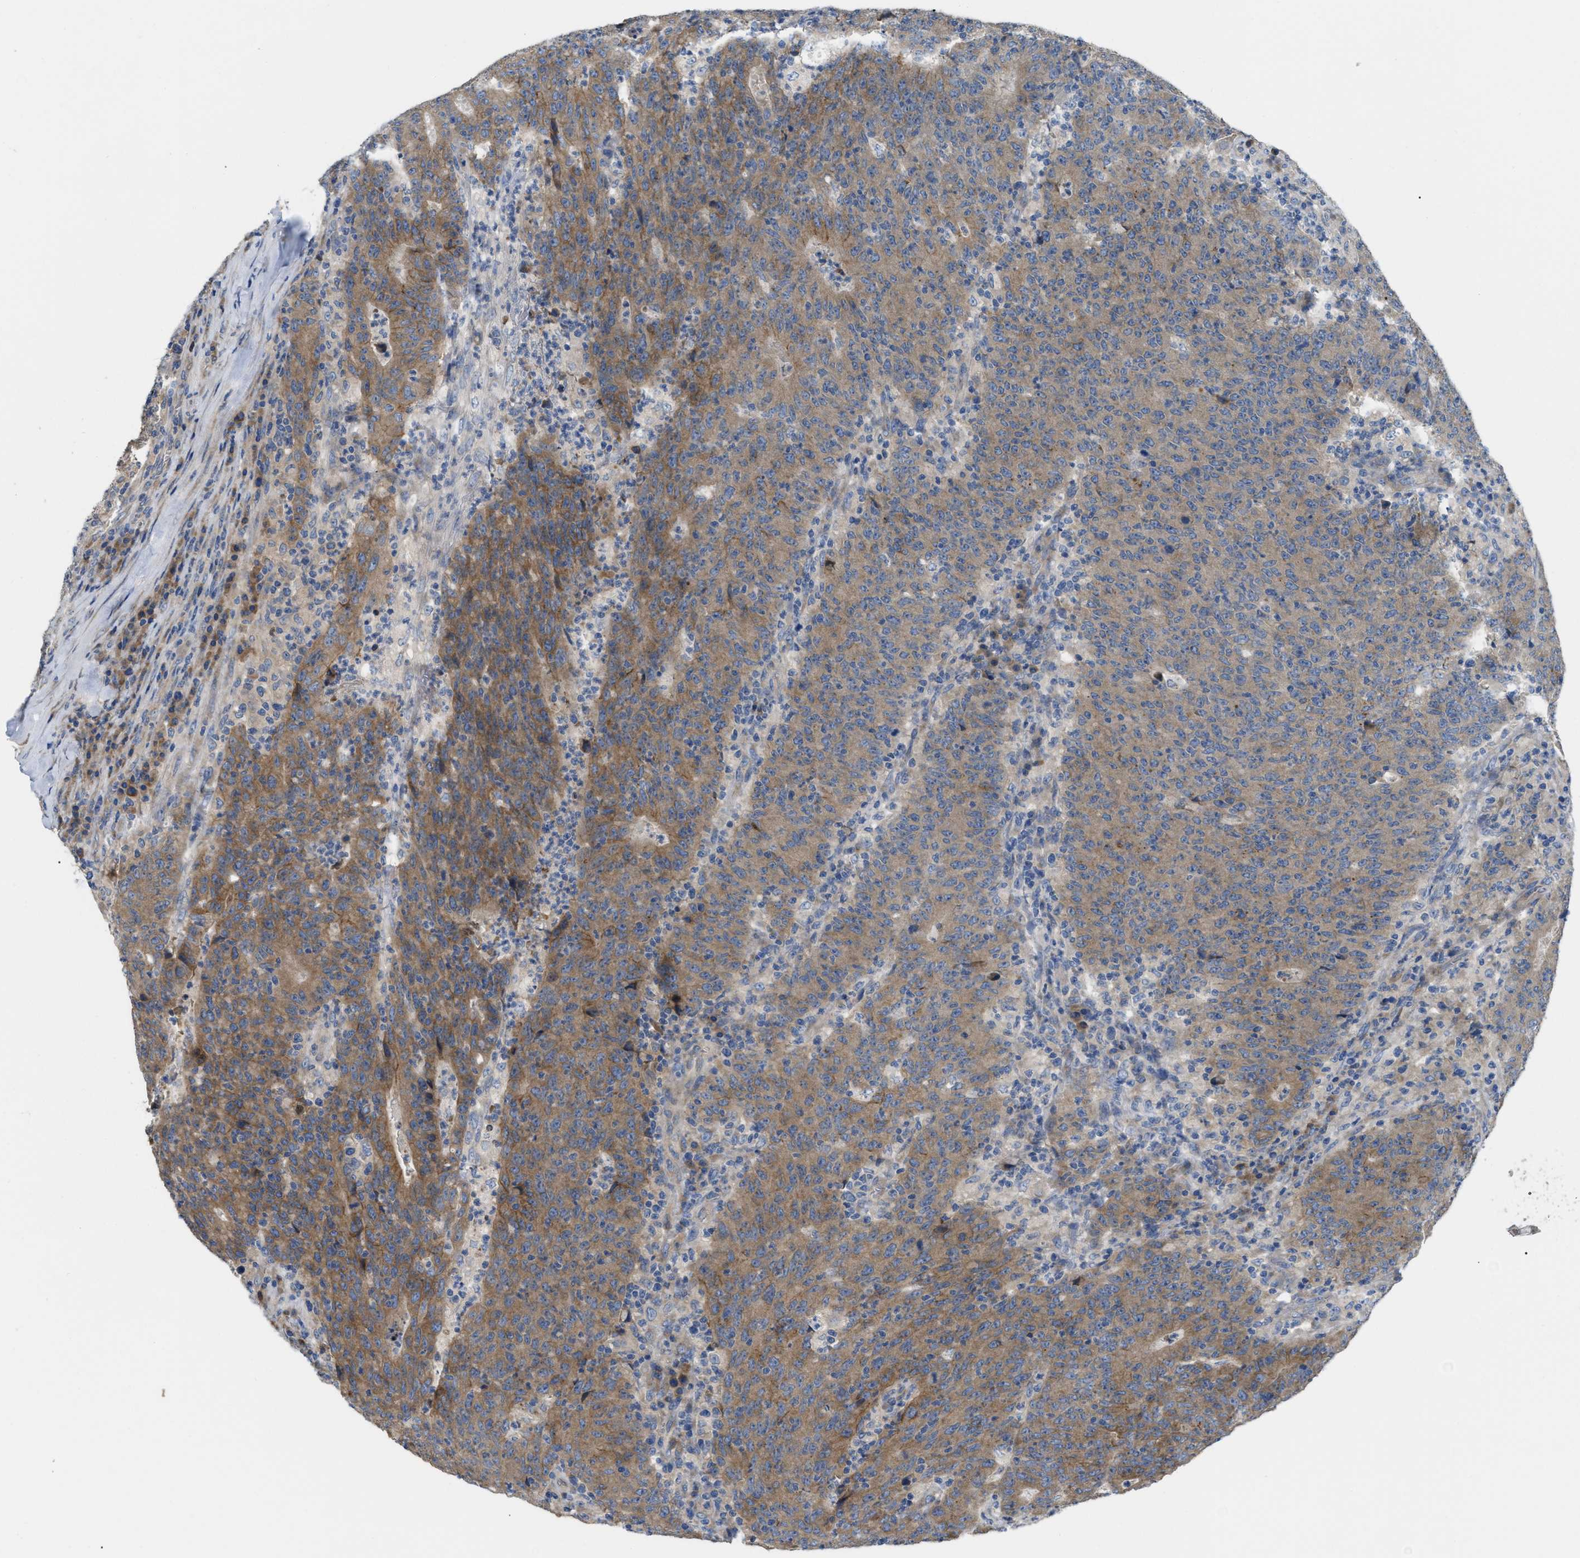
{"staining": {"intensity": "moderate", "quantity": ">75%", "location": "cytoplasmic/membranous"}, "tissue": "colorectal cancer", "cell_type": "Tumor cells", "image_type": "cancer", "snomed": [{"axis": "morphology", "description": "Adenocarcinoma, NOS"}, {"axis": "topography", "description": "Colon"}], "caption": "Protein expression analysis of adenocarcinoma (colorectal) displays moderate cytoplasmic/membranous expression in about >75% of tumor cells.", "gene": "DHX58", "patient": {"sex": "female", "age": 75}}